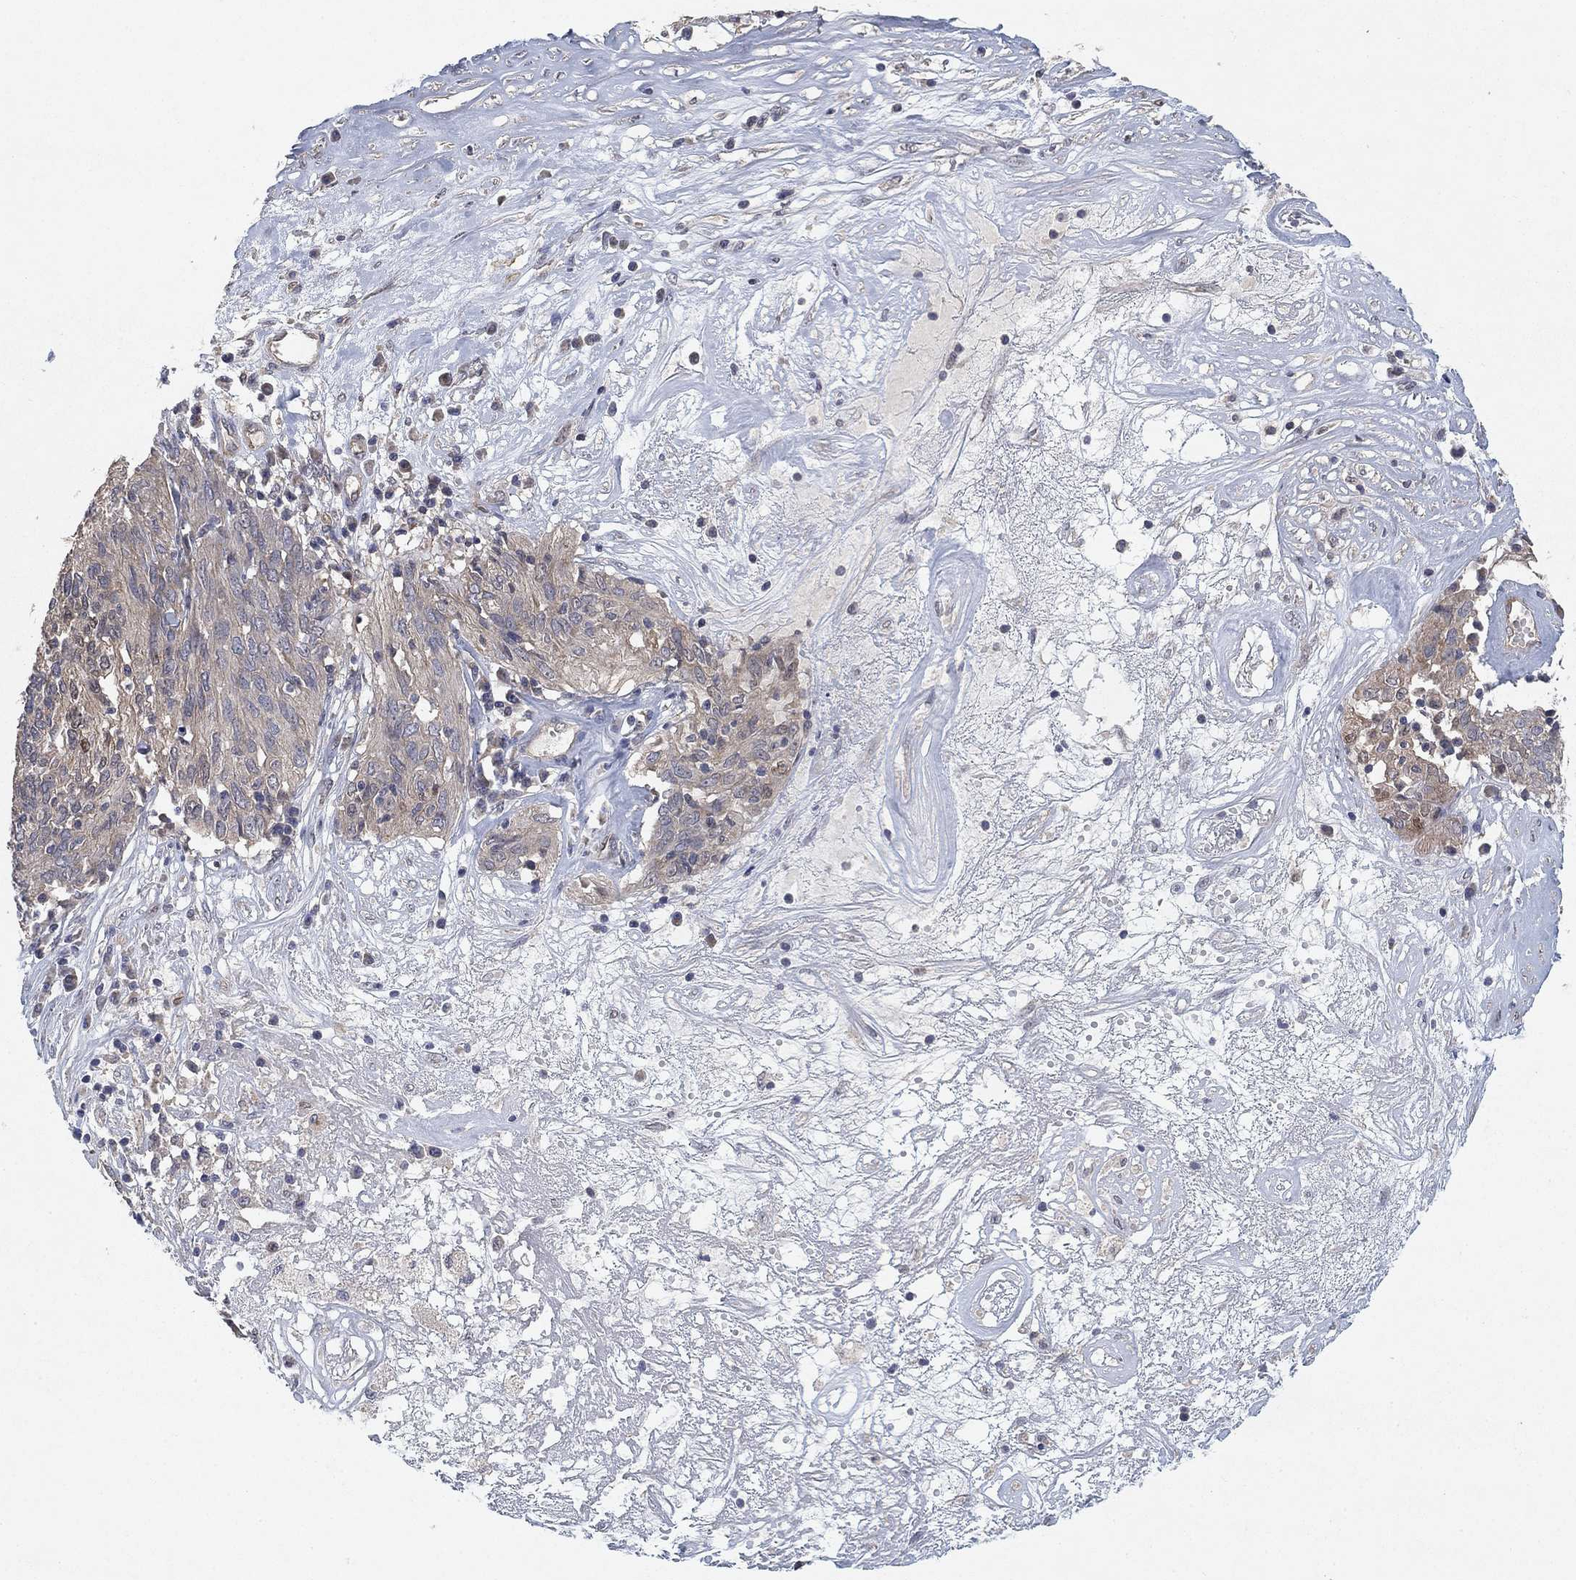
{"staining": {"intensity": "negative", "quantity": "none", "location": "none"}, "tissue": "ovarian cancer", "cell_type": "Tumor cells", "image_type": "cancer", "snomed": [{"axis": "morphology", "description": "Carcinoma, endometroid"}, {"axis": "topography", "description": "Ovary"}], "caption": "Tumor cells are negative for brown protein staining in endometroid carcinoma (ovarian). Brightfield microscopy of IHC stained with DAB (brown) and hematoxylin (blue), captured at high magnification.", "gene": "MCUR1", "patient": {"sex": "female", "age": 50}}